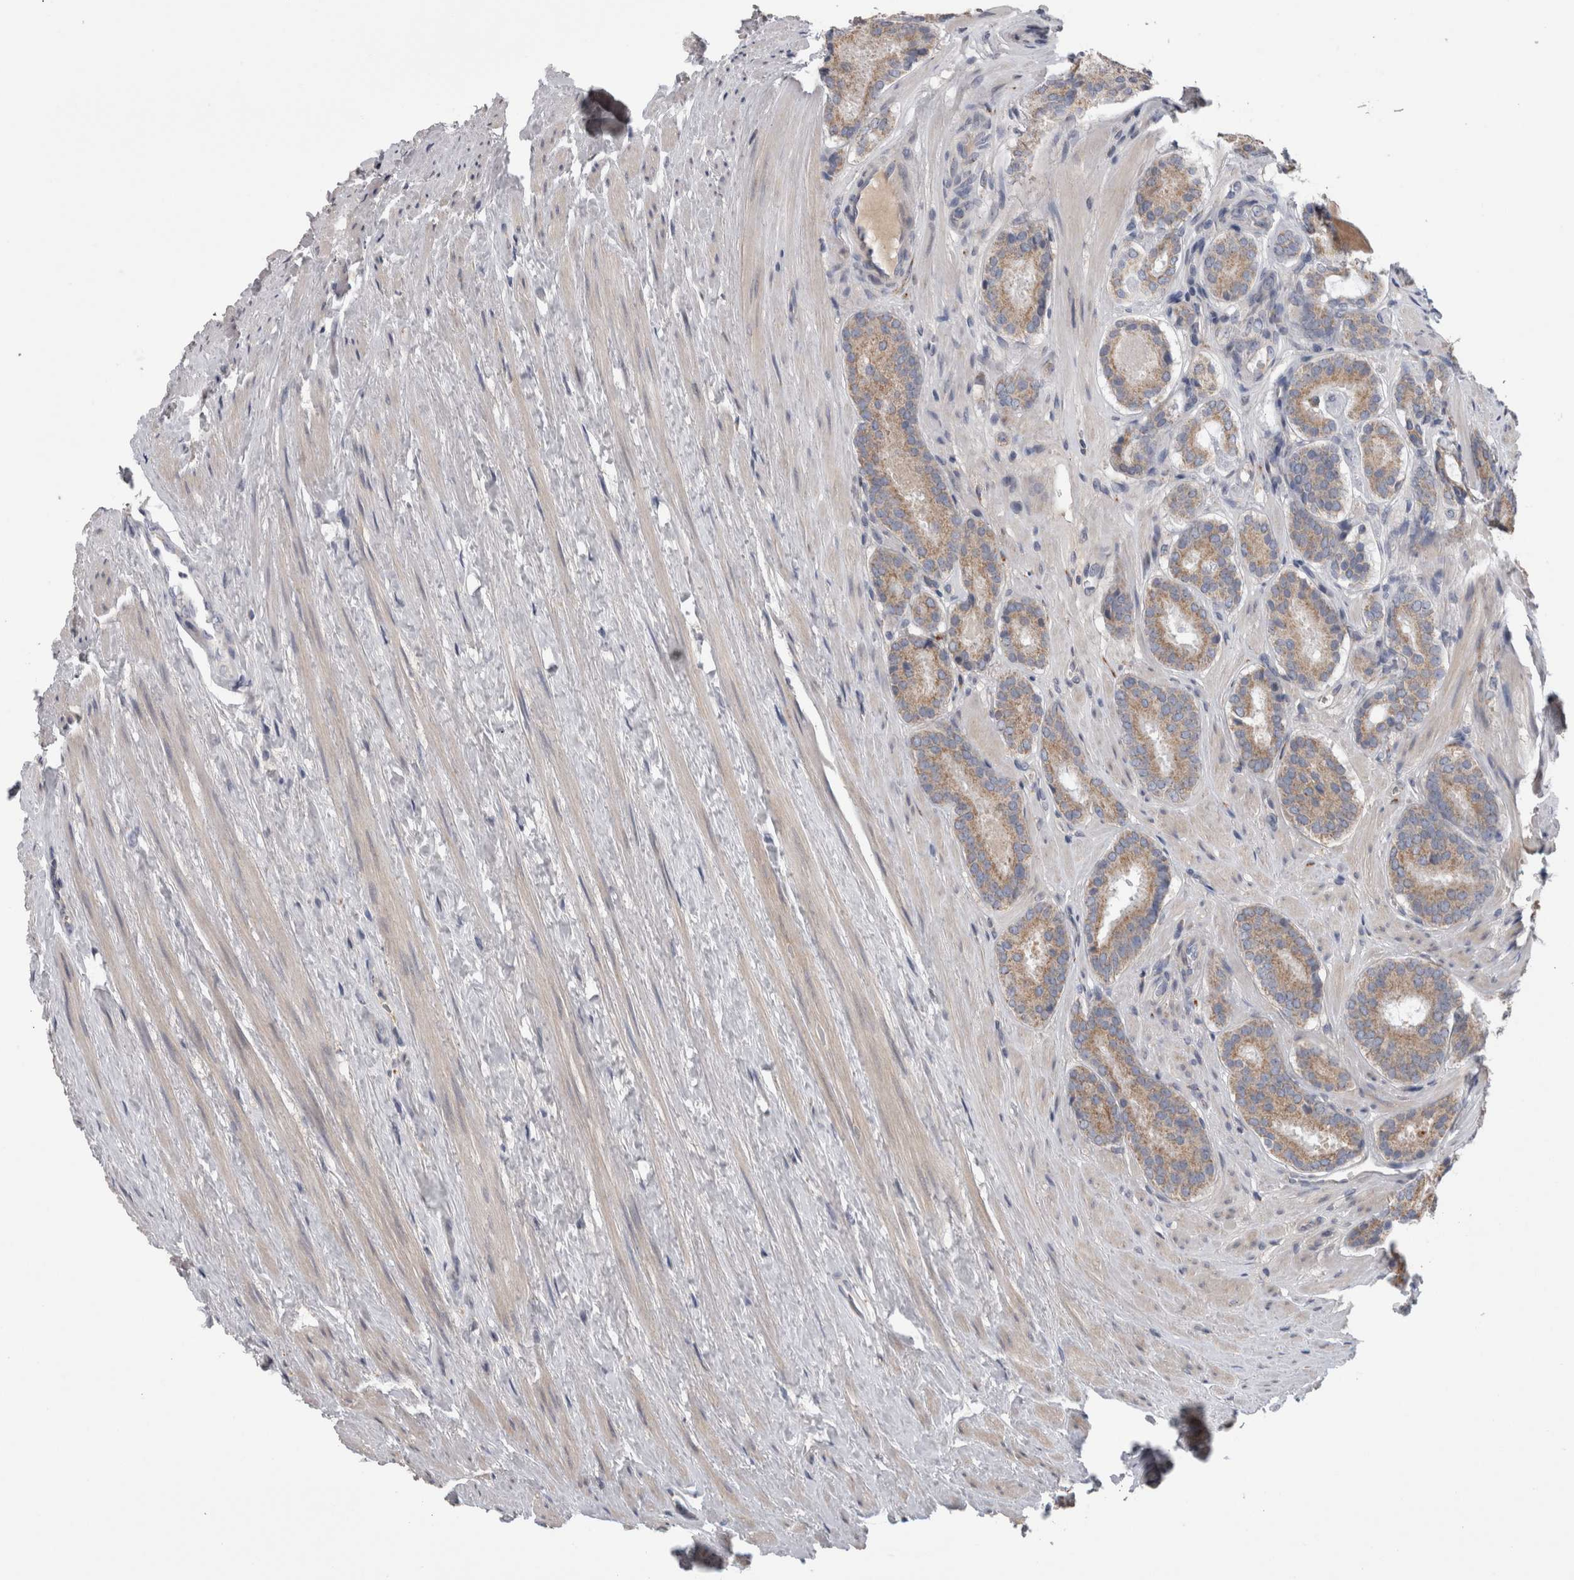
{"staining": {"intensity": "weak", "quantity": ">75%", "location": "cytoplasmic/membranous"}, "tissue": "prostate cancer", "cell_type": "Tumor cells", "image_type": "cancer", "snomed": [{"axis": "morphology", "description": "Adenocarcinoma, Low grade"}, {"axis": "topography", "description": "Prostate"}], "caption": "IHC staining of prostate cancer, which exhibits low levels of weak cytoplasmic/membranous positivity in about >75% of tumor cells indicating weak cytoplasmic/membranous protein positivity. The staining was performed using DAB (brown) for protein detection and nuclei were counterstained in hematoxylin (blue).", "gene": "STC1", "patient": {"sex": "male", "age": 69}}